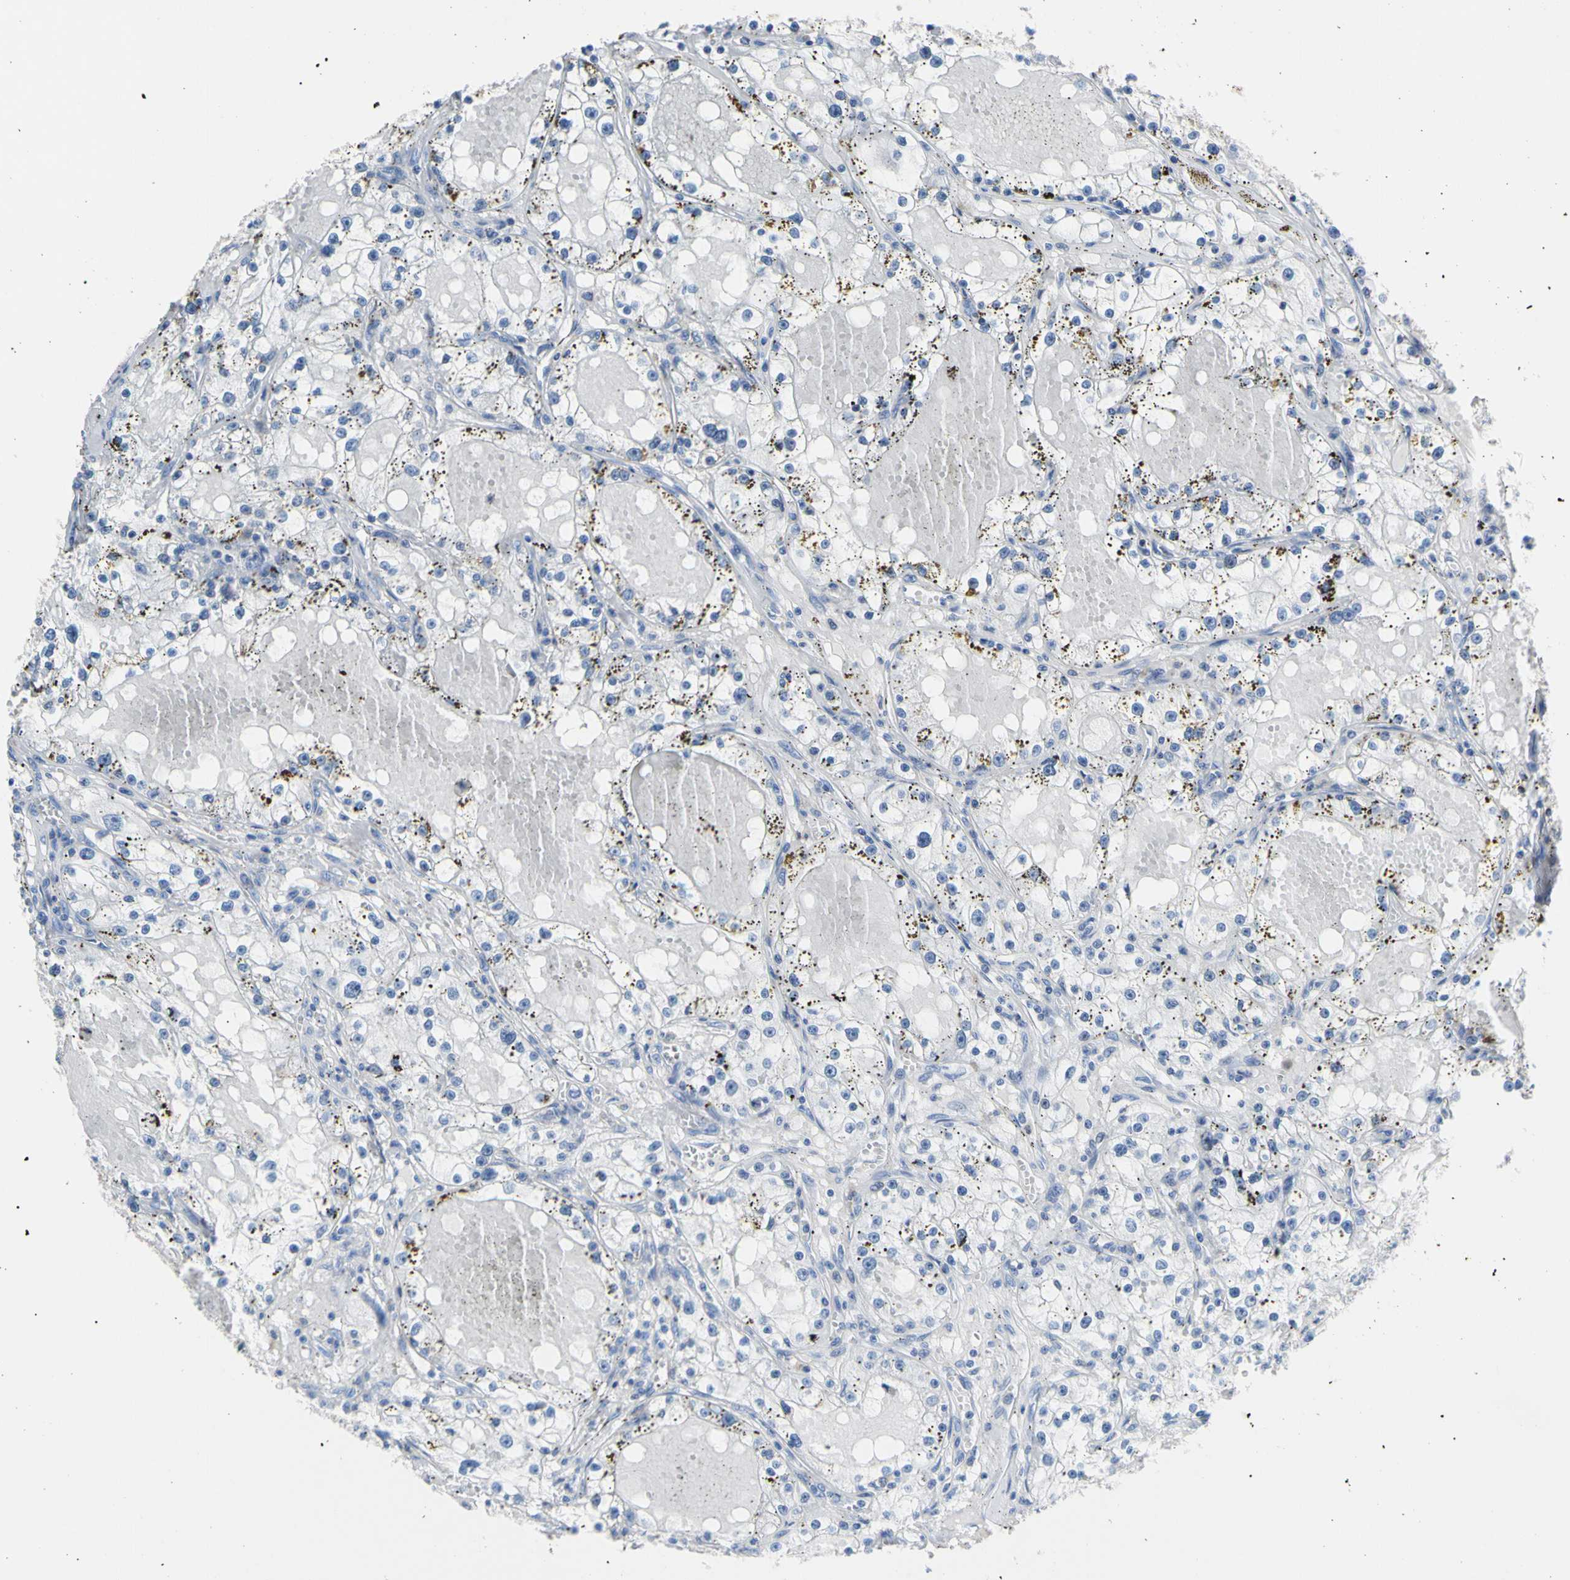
{"staining": {"intensity": "negative", "quantity": "none", "location": "none"}, "tissue": "renal cancer", "cell_type": "Tumor cells", "image_type": "cancer", "snomed": [{"axis": "morphology", "description": "Adenocarcinoma, NOS"}, {"axis": "topography", "description": "Kidney"}], "caption": "The photomicrograph exhibits no staining of tumor cells in renal cancer.", "gene": "NCF4", "patient": {"sex": "male", "age": 56}}